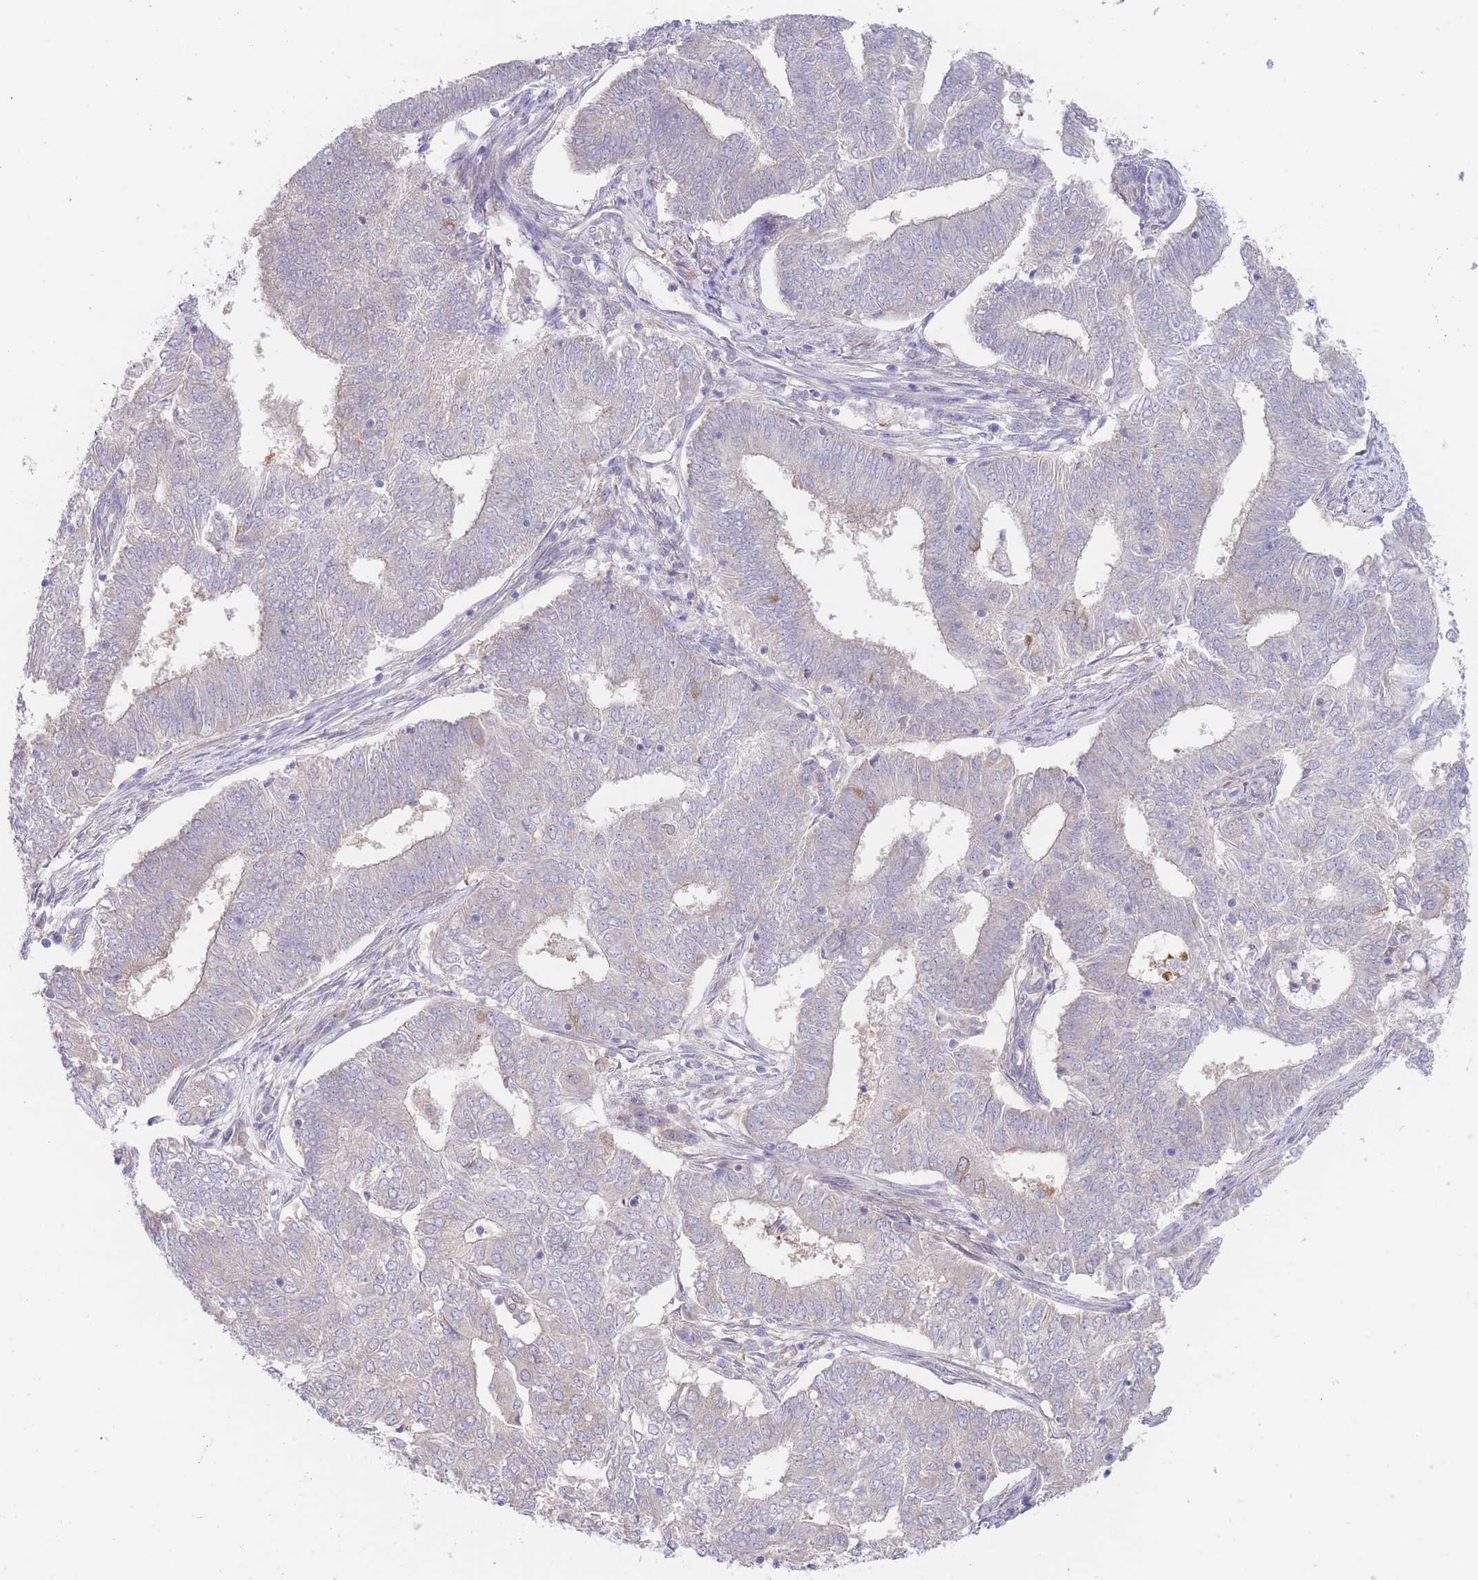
{"staining": {"intensity": "negative", "quantity": "none", "location": "none"}, "tissue": "endometrial cancer", "cell_type": "Tumor cells", "image_type": "cancer", "snomed": [{"axis": "morphology", "description": "Adenocarcinoma, NOS"}, {"axis": "topography", "description": "Endometrium"}], "caption": "Endometrial cancer (adenocarcinoma) was stained to show a protein in brown. There is no significant positivity in tumor cells.", "gene": "ZNF281", "patient": {"sex": "female", "age": 62}}